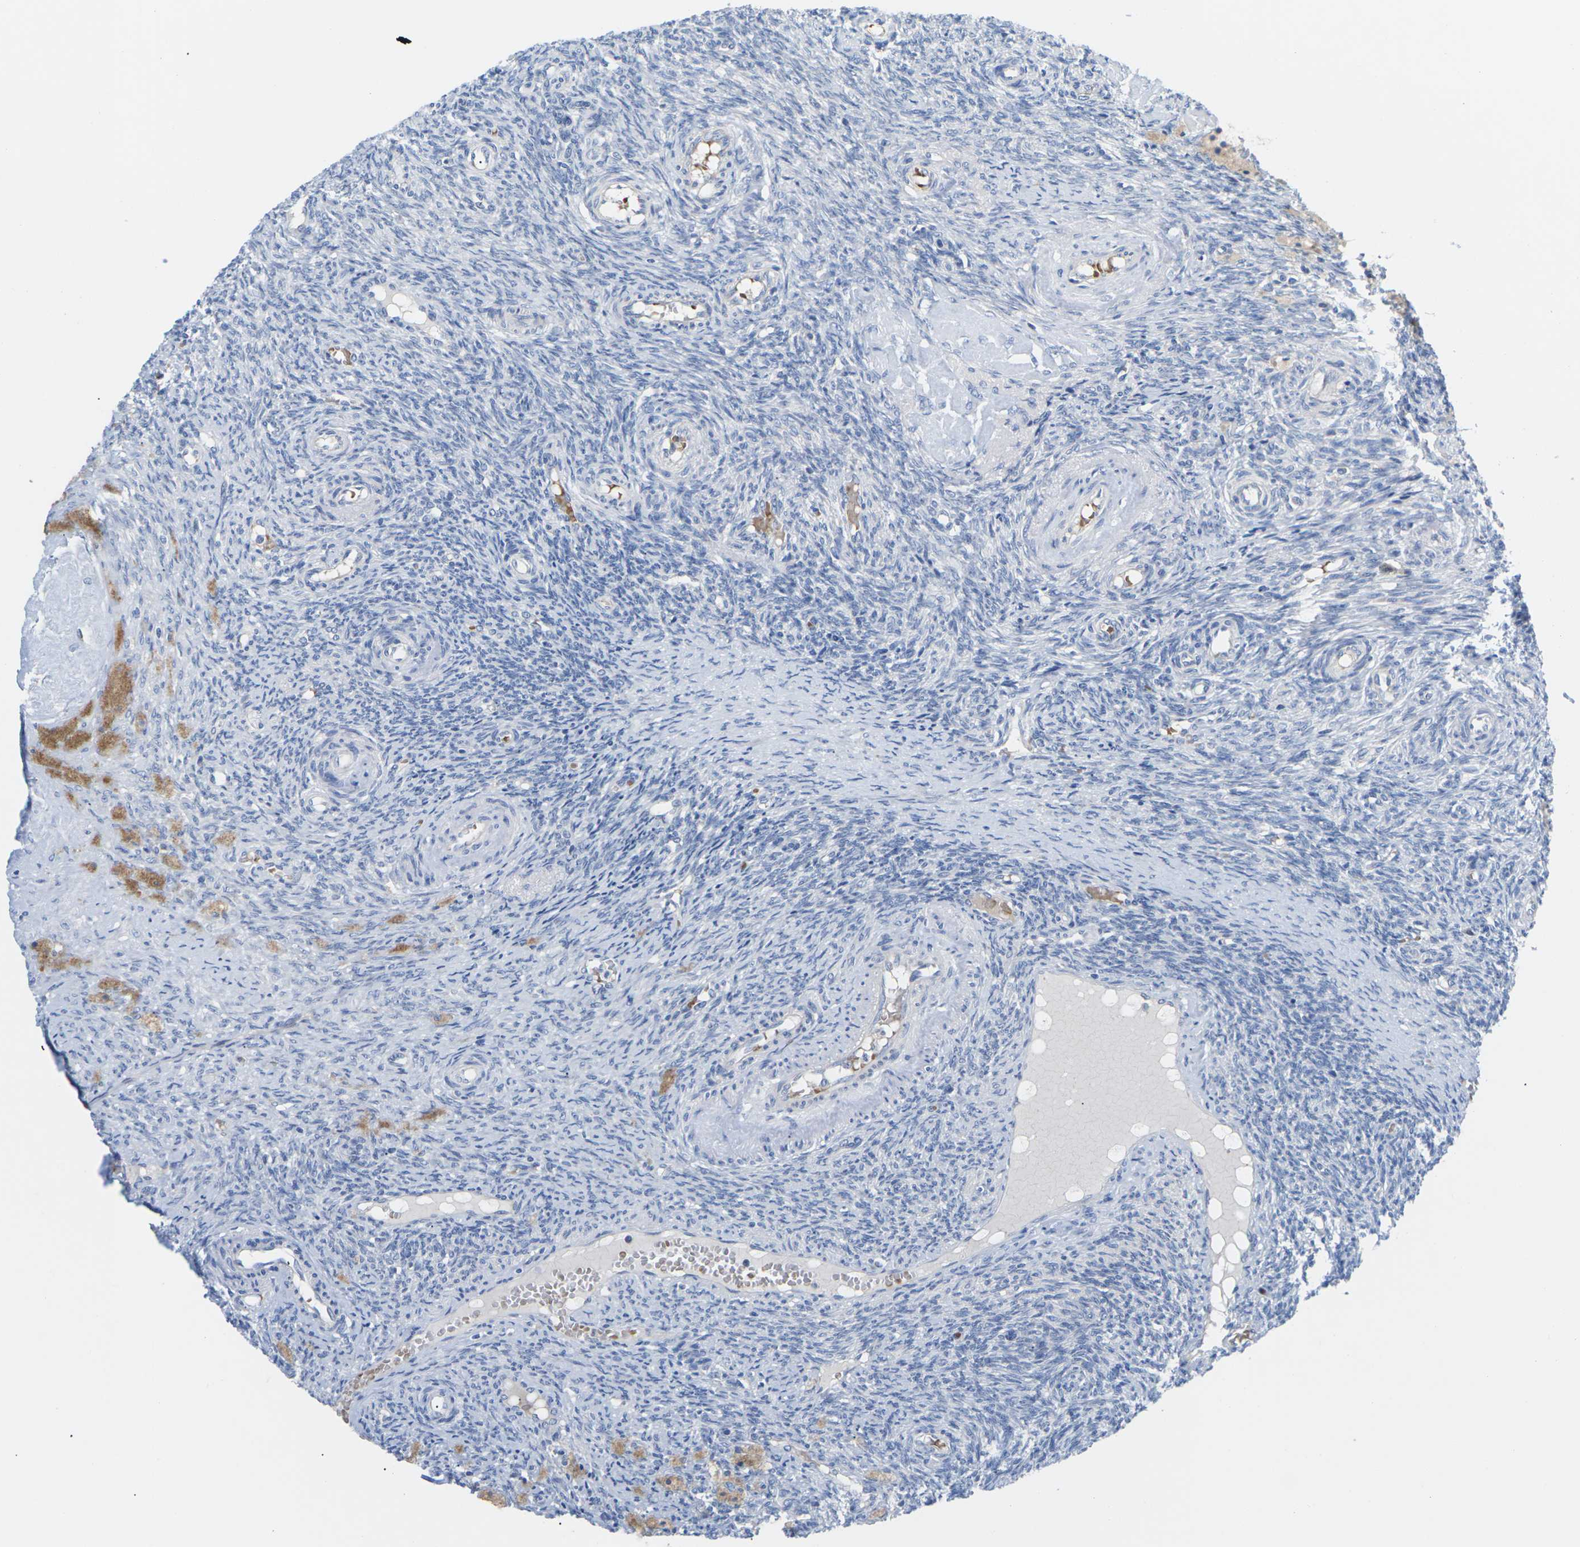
{"staining": {"intensity": "negative", "quantity": "none", "location": "none"}, "tissue": "ovary", "cell_type": "Ovarian stroma cells", "image_type": "normal", "snomed": [{"axis": "morphology", "description": "Normal tissue, NOS"}, {"axis": "topography", "description": "Ovary"}], "caption": "DAB (3,3'-diaminobenzidine) immunohistochemical staining of benign ovary reveals no significant staining in ovarian stroma cells.", "gene": "TMCO4", "patient": {"sex": "female", "age": 41}}